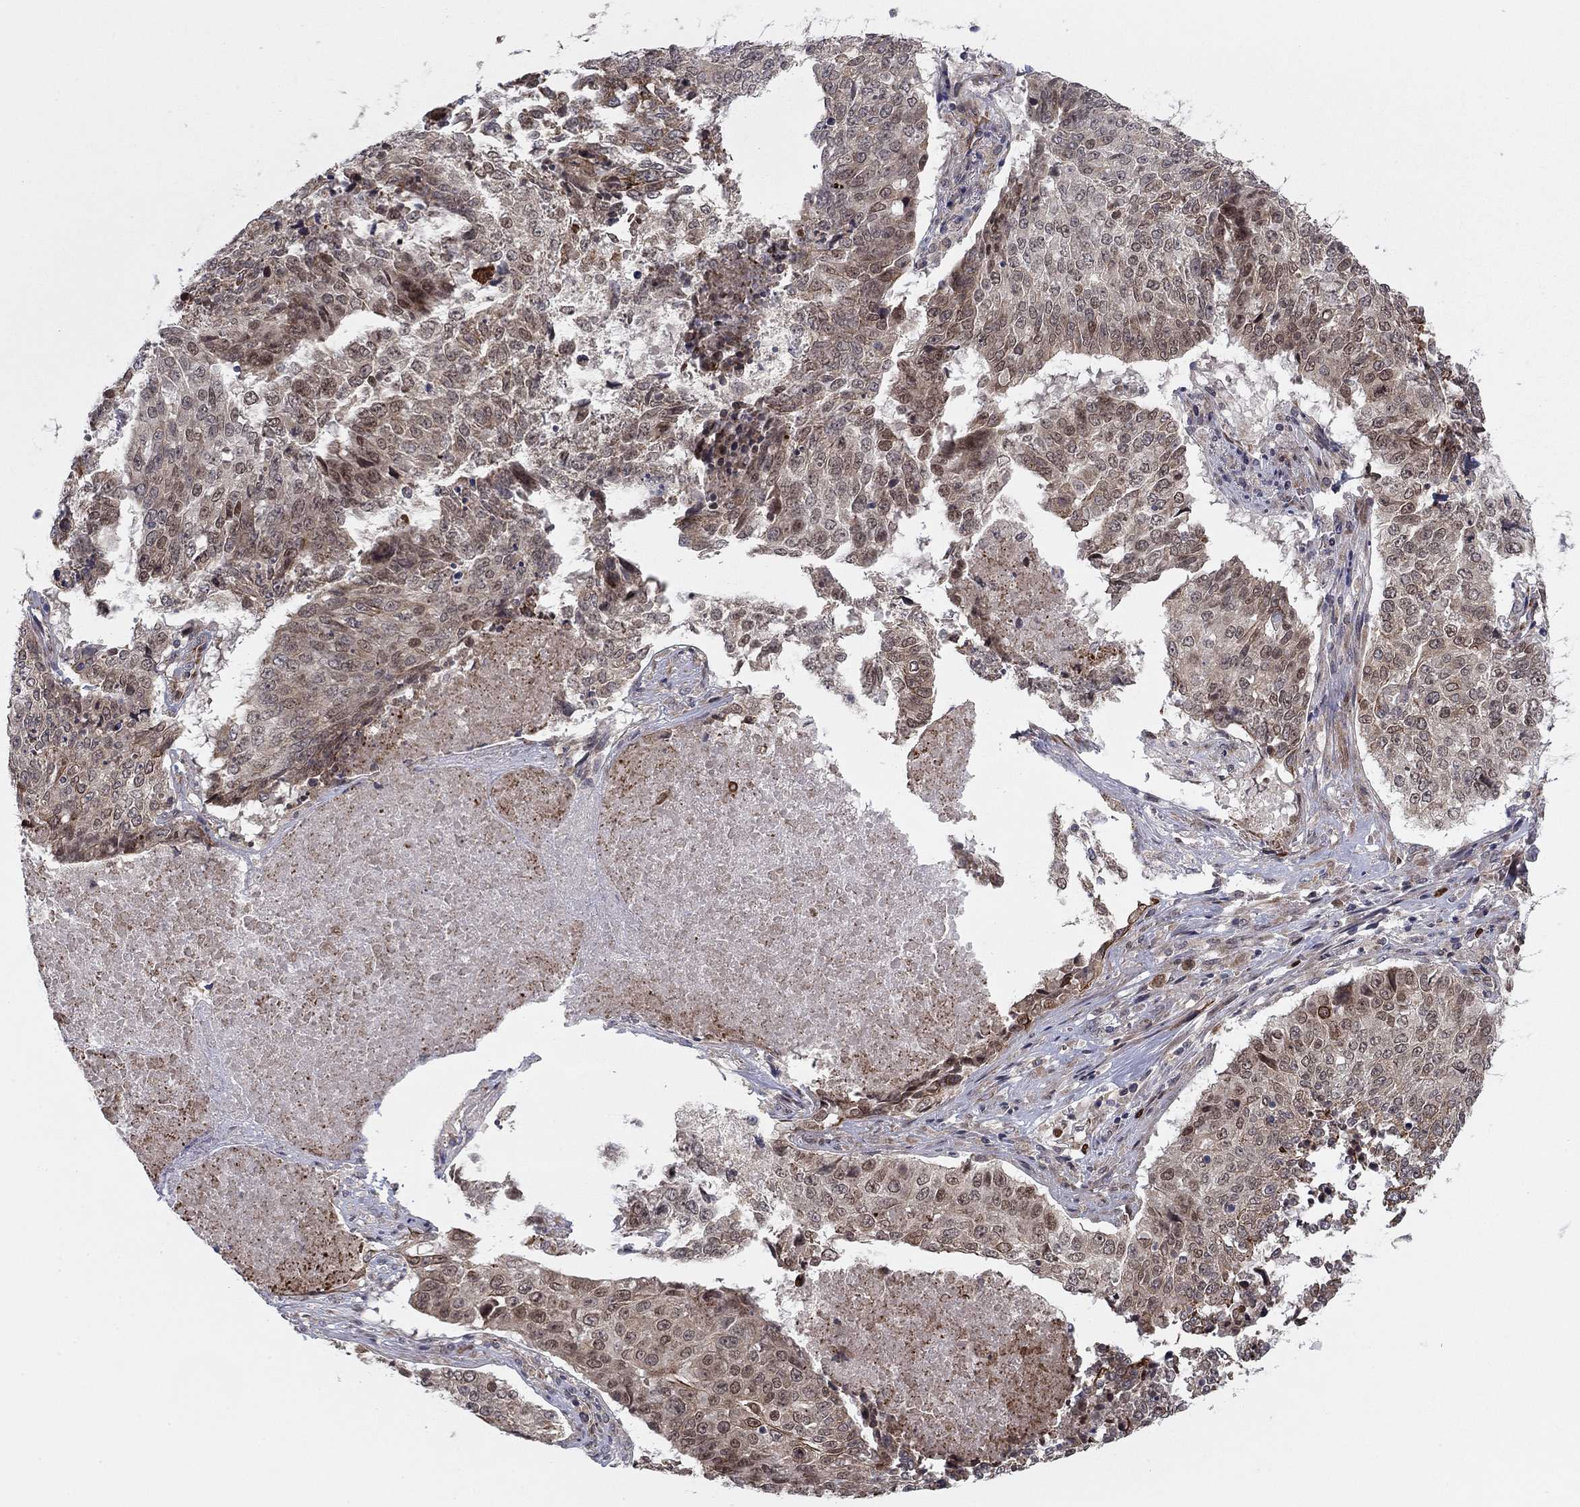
{"staining": {"intensity": "weak", "quantity": ">75%", "location": "cytoplasmic/membranous,nuclear"}, "tissue": "lung cancer", "cell_type": "Tumor cells", "image_type": "cancer", "snomed": [{"axis": "morphology", "description": "Normal tissue, NOS"}, {"axis": "morphology", "description": "Squamous cell carcinoma, NOS"}, {"axis": "topography", "description": "Bronchus"}, {"axis": "topography", "description": "Lung"}], "caption": "Immunohistochemical staining of human lung squamous cell carcinoma displays low levels of weak cytoplasmic/membranous and nuclear positivity in about >75% of tumor cells.", "gene": "BCL11A", "patient": {"sex": "male", "age": 64}}